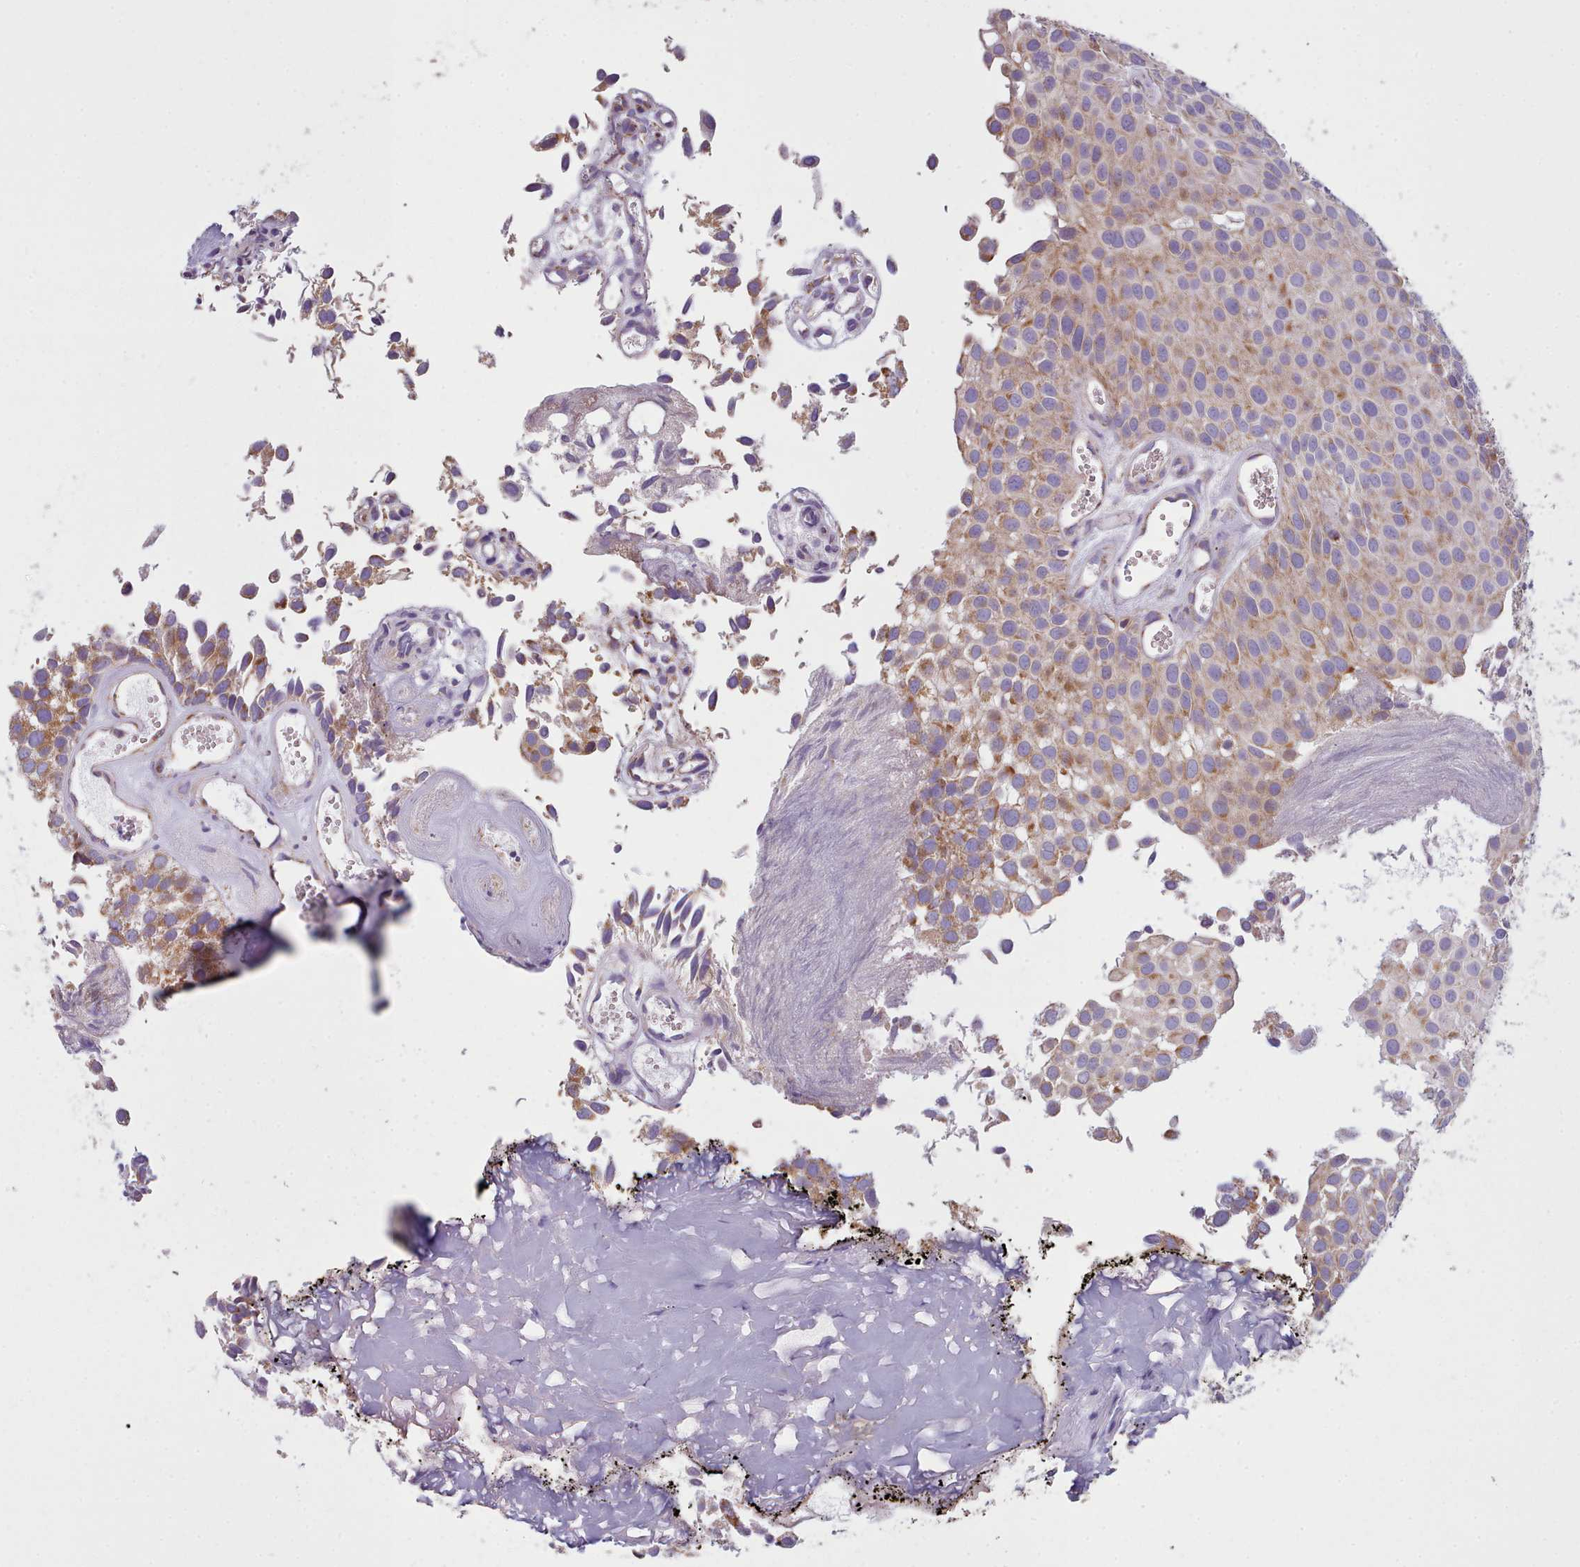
{"staining": {"intensity": "weak", "quantity": ">75%", "location": "cytoplasmic/membranous"}, "tissue": "urothelial cancer", "cell_type": "Tumor cells", "image_type": "cancer", "snomed": [{"axis": "morphology", "description": "Urothelial carcinoma, Low grade"}, {"axis": "topography", "description": "Urinary bladder"}], "caption": "Urothelial cancer tissue demonstrates weak cytoplasmic/membranous expression in about >75% of tumor cells, visualized by immunohistochemistry.", "gene": "SRP54", "patient": {"sex": "male", "age": 88}}